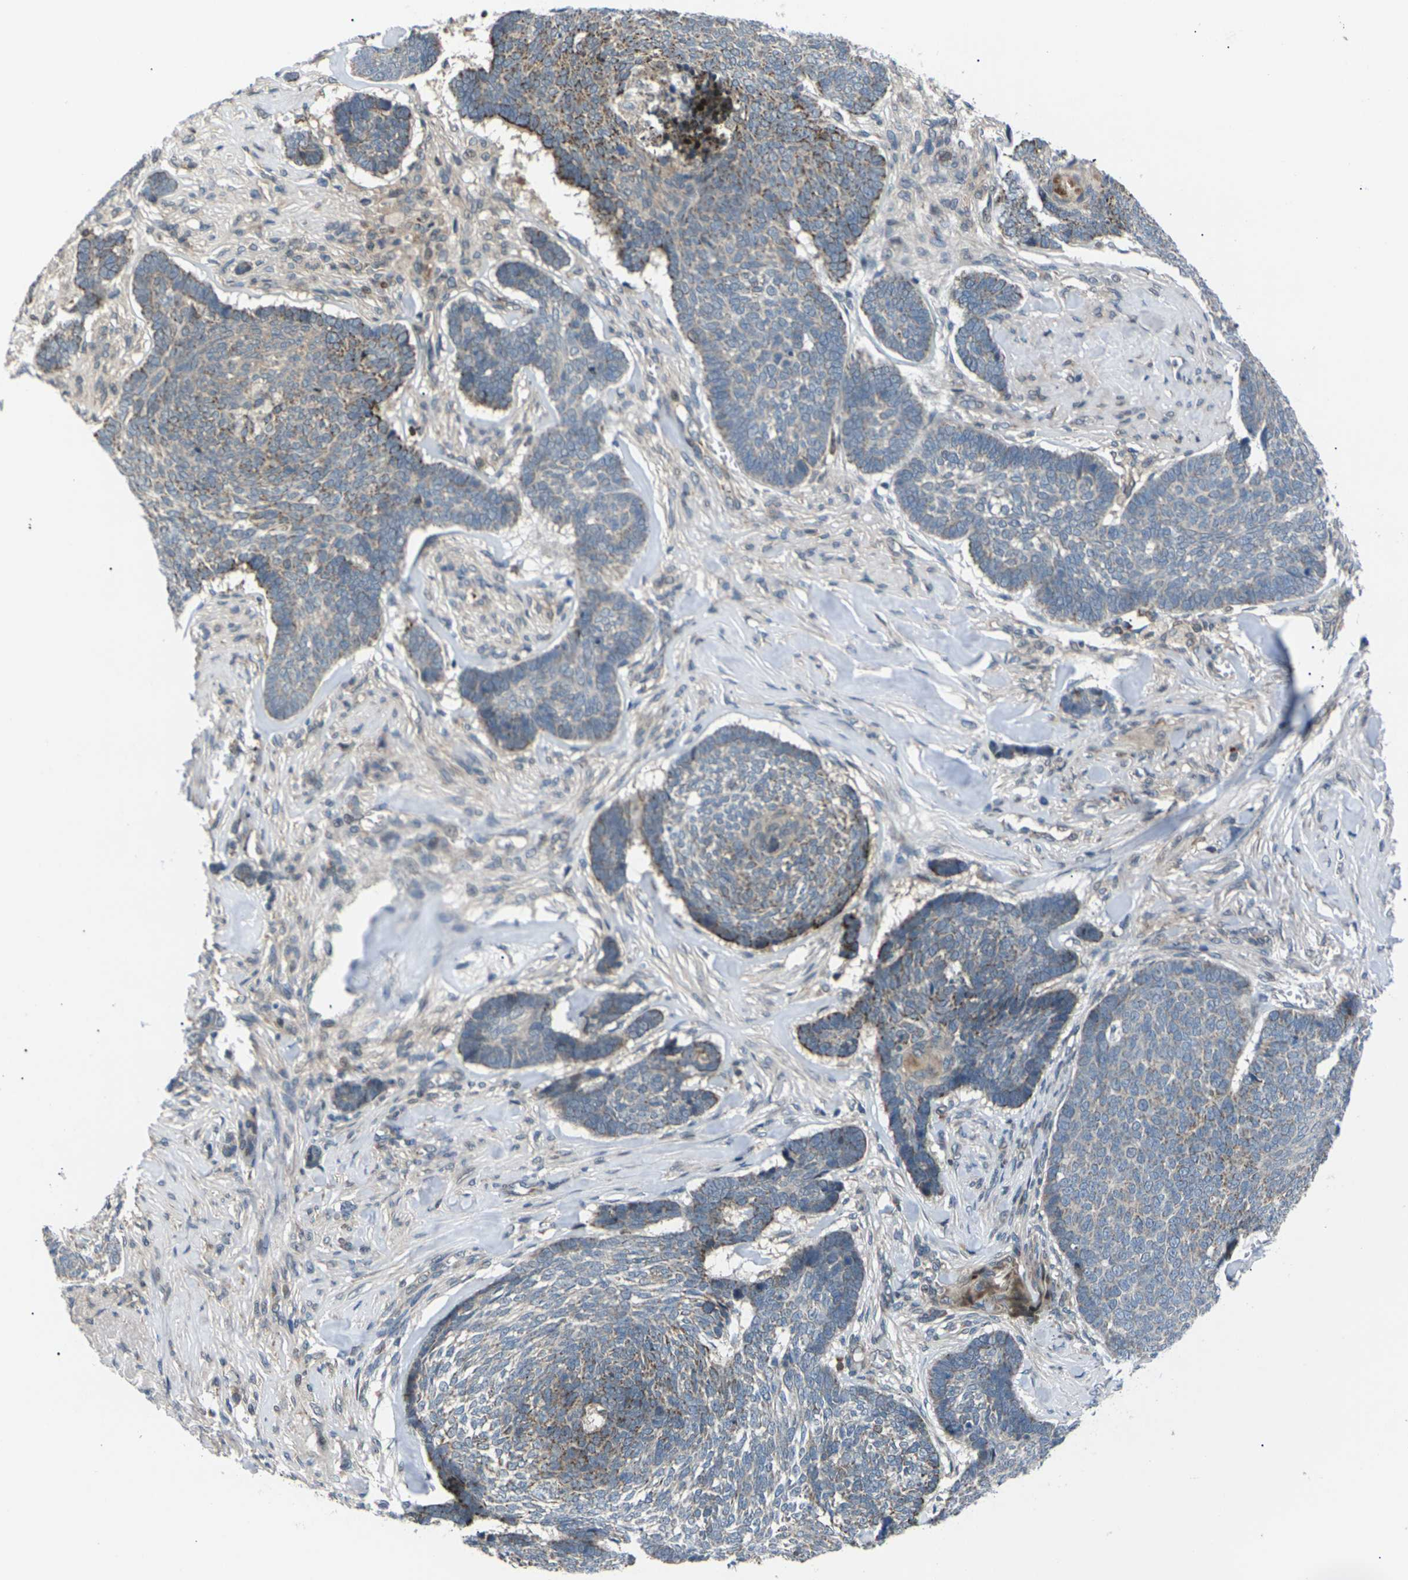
{"staining": {"intensity": "moderate", "quantity": "<25%", "location": "cytoplasmic/membranous"}, "tissue": "skin cancer", "cell_type": "Tumor cells", "image_type": "cancer", "snomed": [{"axis": "morphology", "description": "Basal cell carcinoma"}, {"axis": "topography", "description": "Skin"}], "caption": "Immunohistochemical staining of human skin basal cell carcinoma demonstrates low levels of moderate cytoplasmic/membranous protein staining in about <25% of tumor cells.", "gene": "RPS6KA3", "patient": {"sex": "male", "age": 84}}